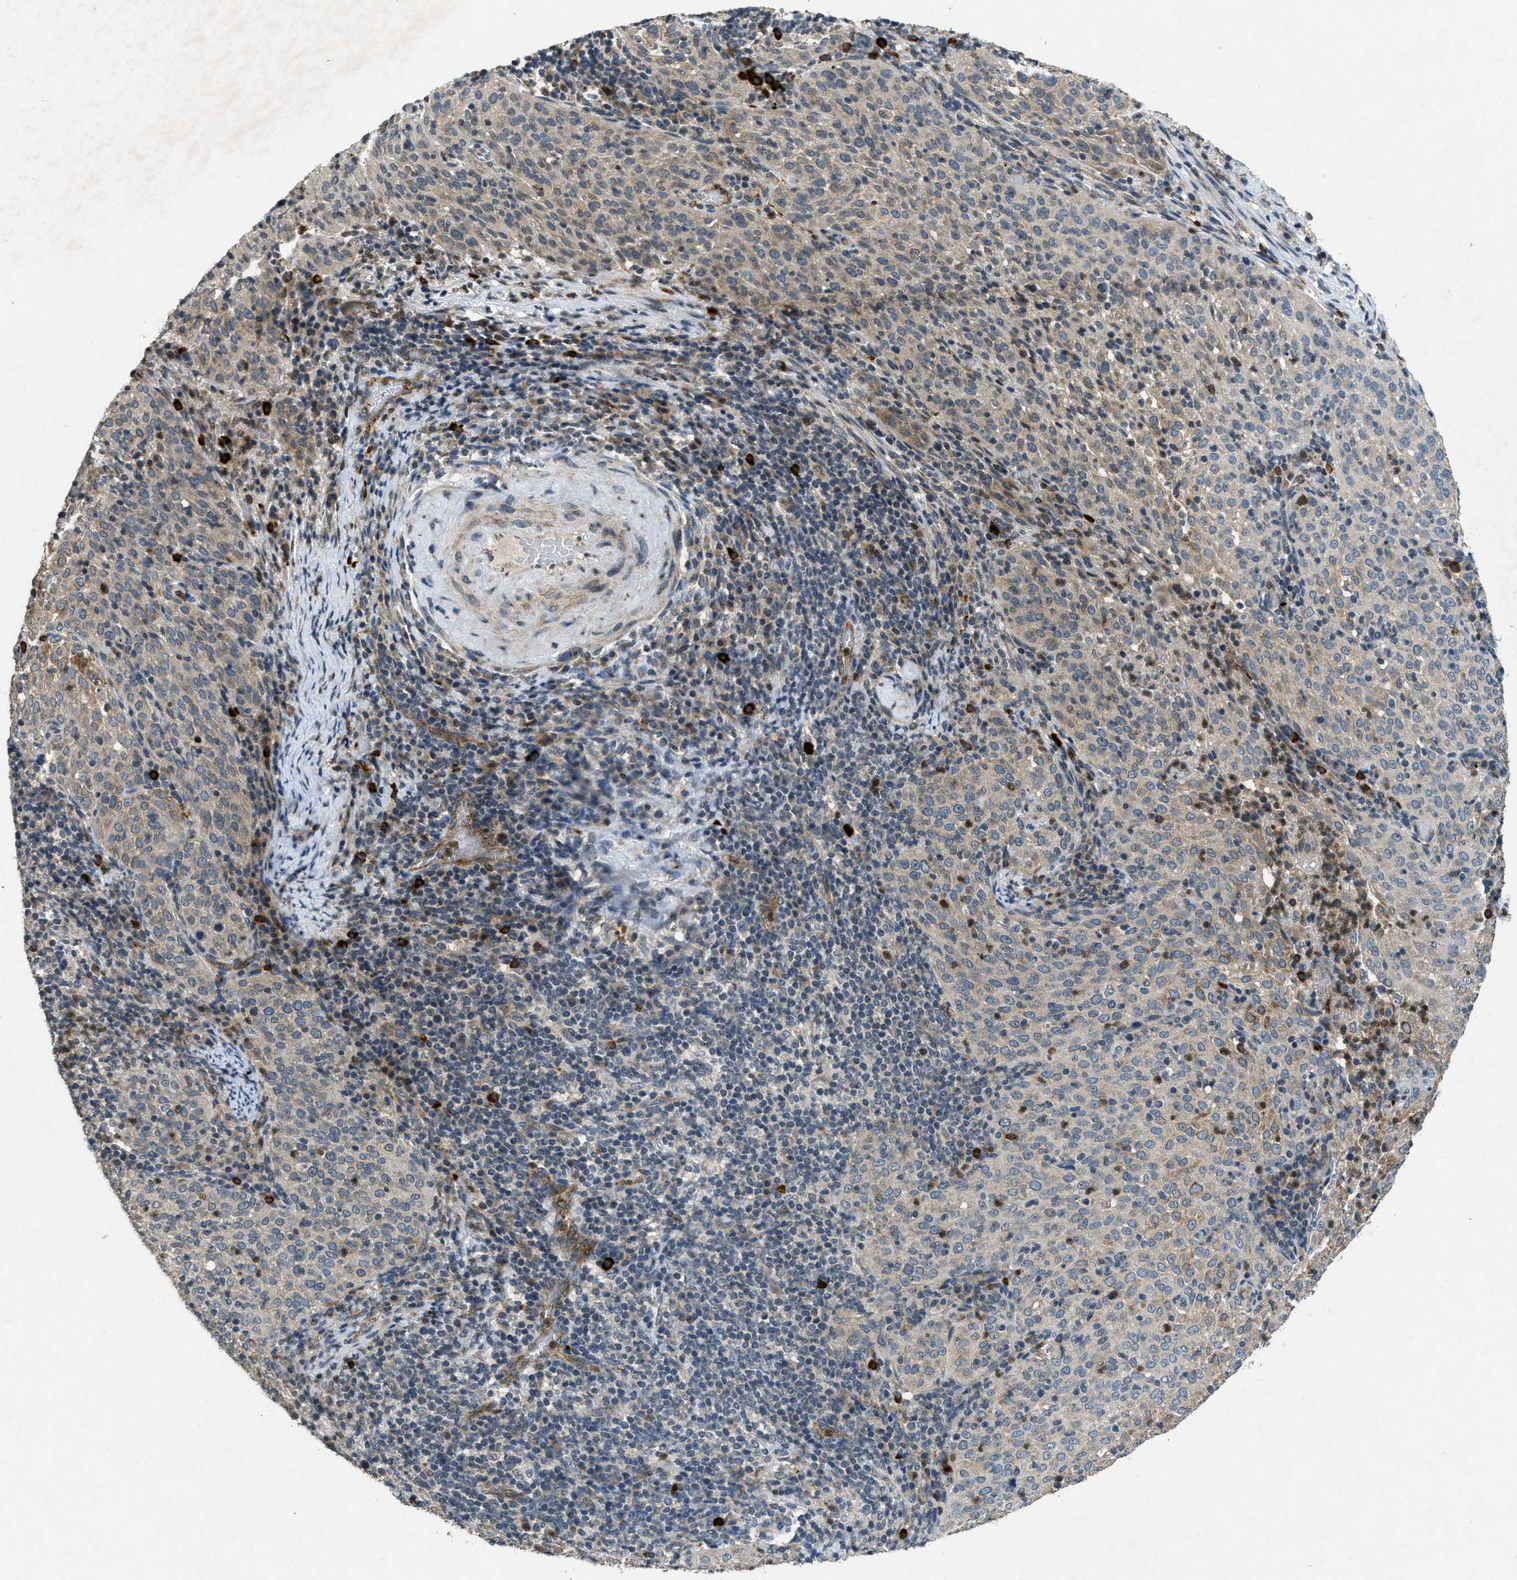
{"staining": {"intensity": "weak", "quantity": ">75%", "location": "cytoplasmic/membranous"}, "tissue": "cervical cancer", "cell_type": "Tumor cells", "image_type": "cancer", "snomed": [{"axis": "morphology", "description": "Squamous cell carcinoma, NOS"}, {"axis": "topography", "description": "Cervix"}], "caption": "Immunohistochemistry (IHC) image of human cervical squamous cell carcinoma stained for a protein (brown), which reveals low levels of weak cytoplasmic/membranous expression in about >75% of tumor cells.", "gene": "RAB3D", "patient": {"sex": "female", "age": 51}}